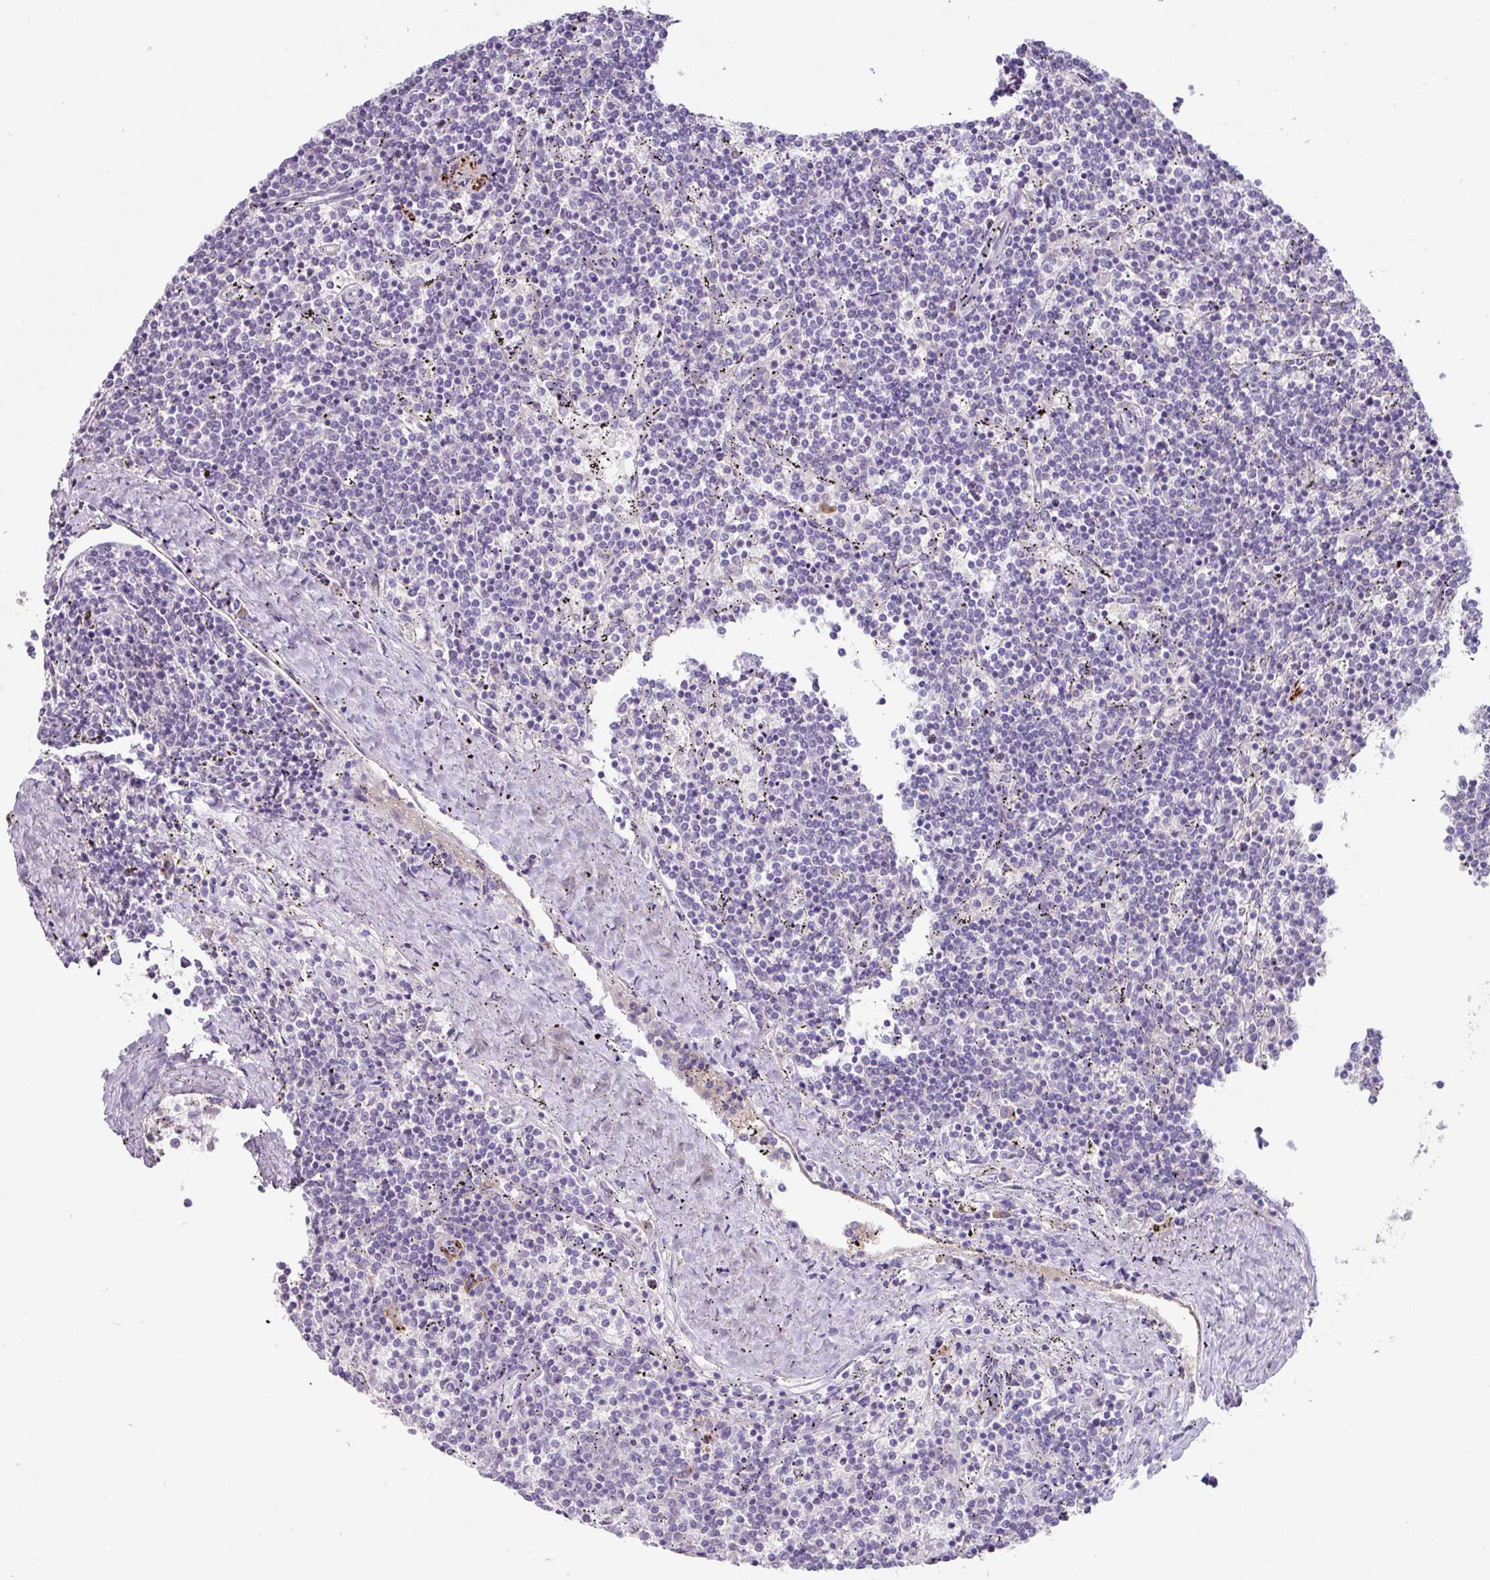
{"staining": {"intensity": "negative", "quantity": "none", "location": "none"}, "tissue": "lymphoma", "cell_type": "Tumor cells", "image_type": "cancer", "snomed": [{"axis": "morphology", "description": "Malignant lymphoma, non-Hodgkin's type, Low grade"}, {"axis": "topography", "description": "Spleen"}], "caption": "Immunohistochemical staining of human lymphoma displays no significant staining in tumor cells. (Immunohistochemistry (ihc), brightfield microscopy, high magnification).", "gene": "PLEKHH3", "patient": {"sex": "female", "age": 50}}